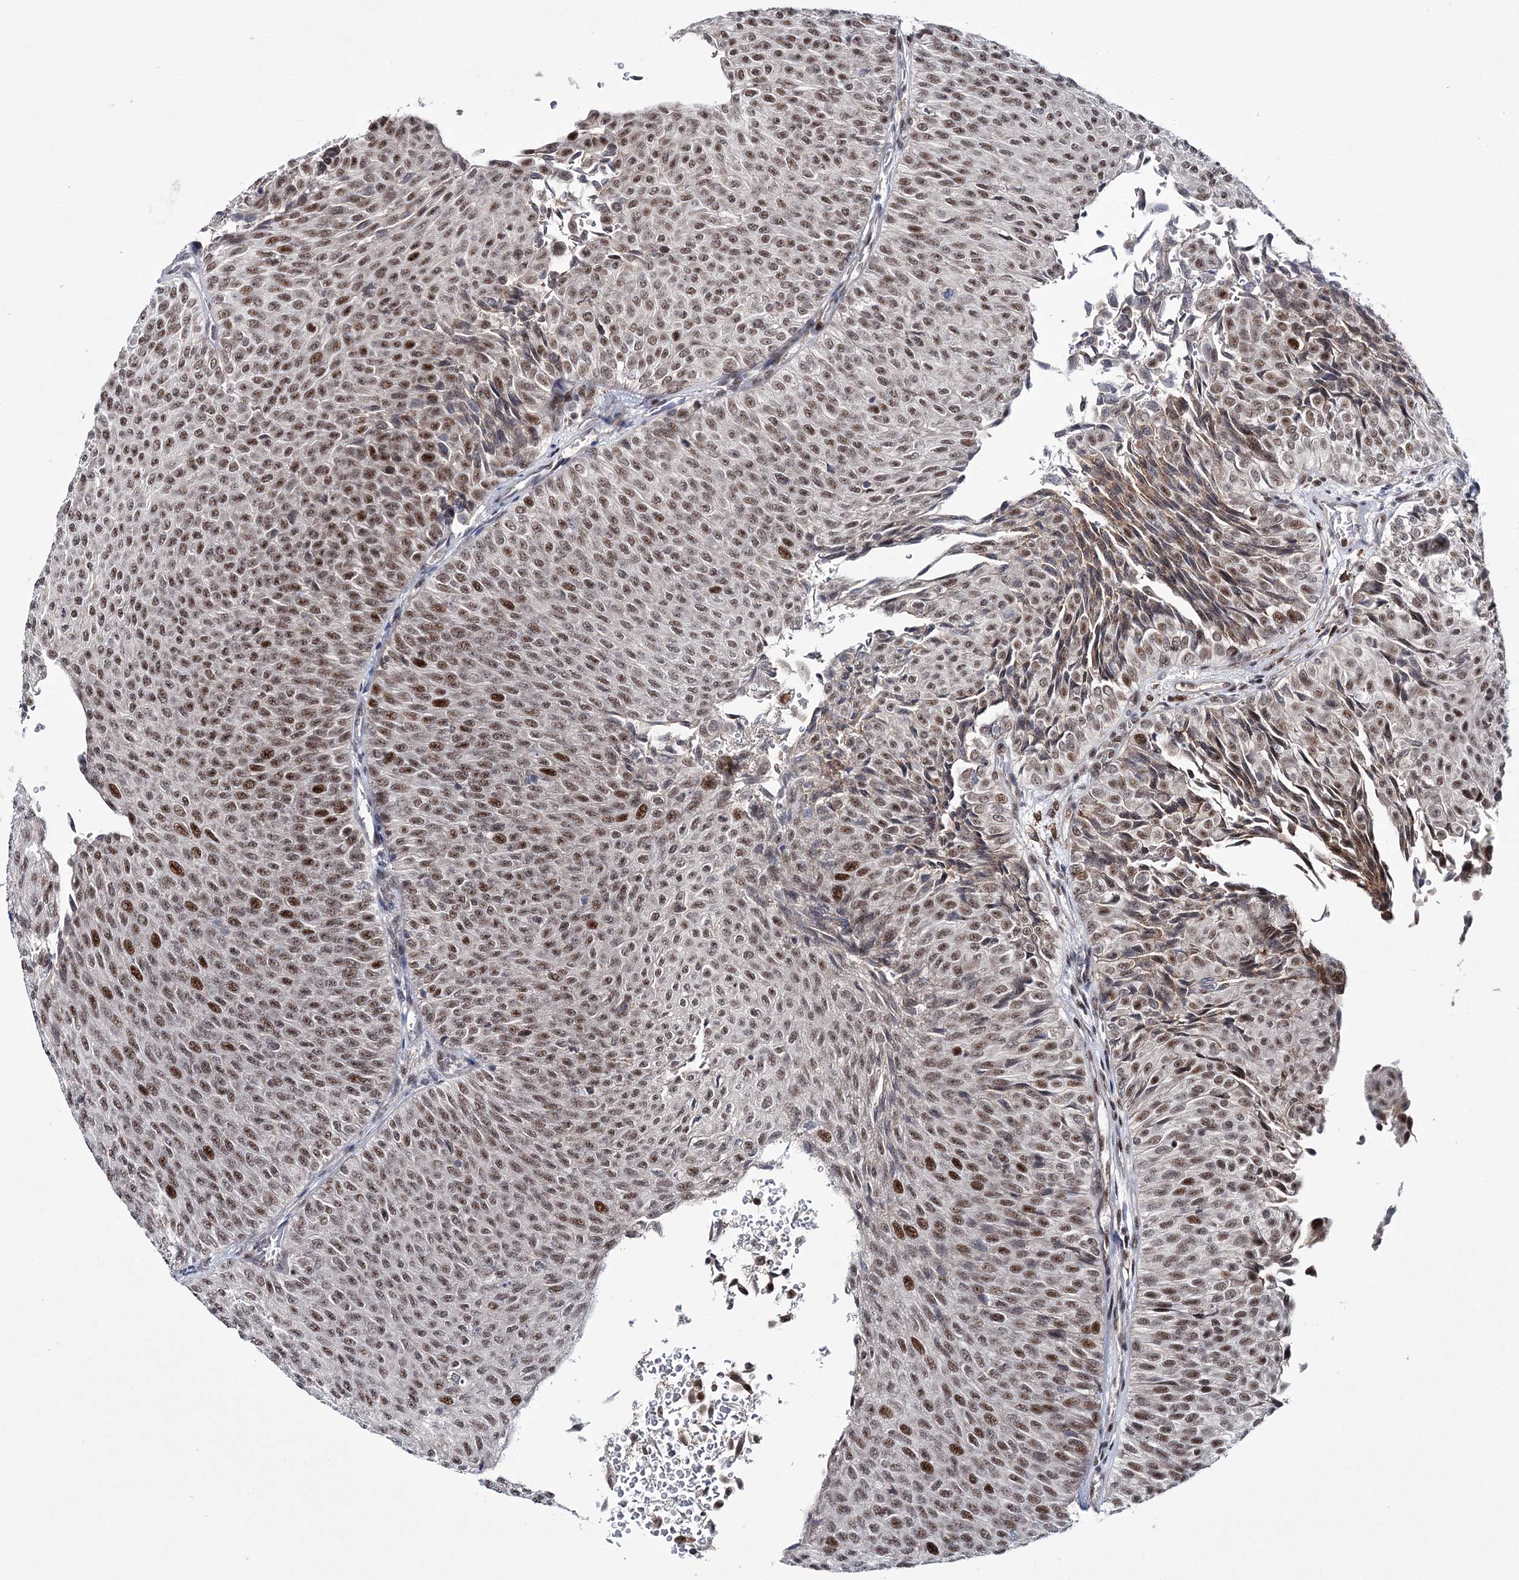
{"staining": {"intensity": "strong", "quantity": "<25%", "location": "nuclear"}, "tissue": "urothelial cancer", "cell_type": "Tumor cells", "image_type": "cancer", "snomed": [{"axis": "morphology", "description": "Urothelial carcinoma, Low grade"}, {"axis": "topography", "description": "Urinary bladder"}], "caption": "IHC micrograph of neoplastic tissue: urothelial carcinoma (low-grade) stained using immunohistochemistry reveals medium levels of strong protein expression localized specifically in the nuclear of tumor cells, appearing as a nuclear brown color.", "gene": "TATDN2", "patient": {"sex": "male", "age": 78}}